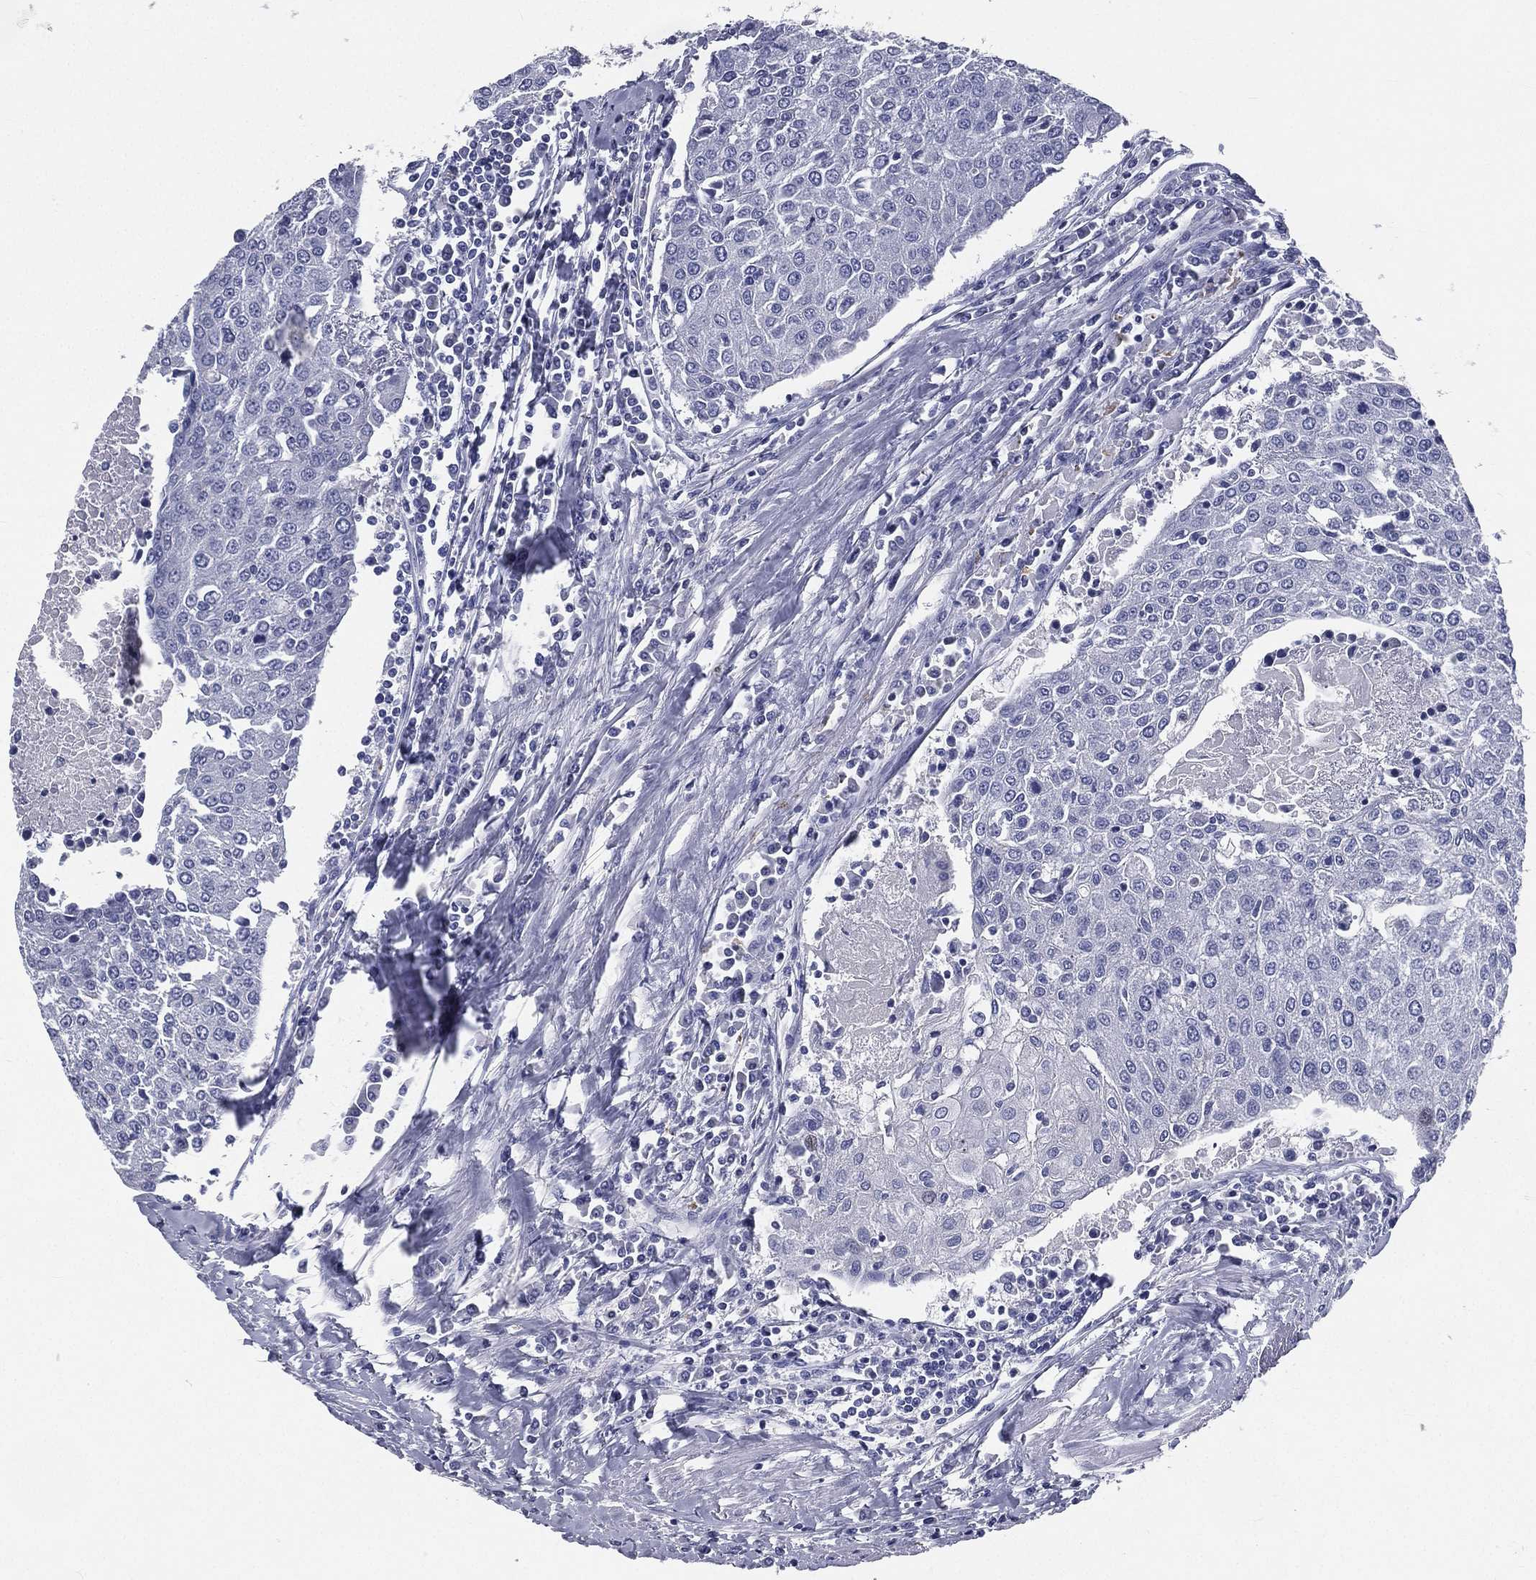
{"staining": {"intensity": "negative", "quantity": "none", "location": "none"}, "tissue": "urothelial cancer", "cell_type": "Tumor cells", "image_type": "cancer", "snomed": [{"axis": "morphology", "description": "Urothelial carcinoma, High grade"}, {"axis": "topography", "description": "Urinary bladder"}], "caption": "The photomicrograph shows no staining of tumor cells in urothelial cancer.", "gene": "IFT27", "patient": {"sex": "female", "age": 85}}